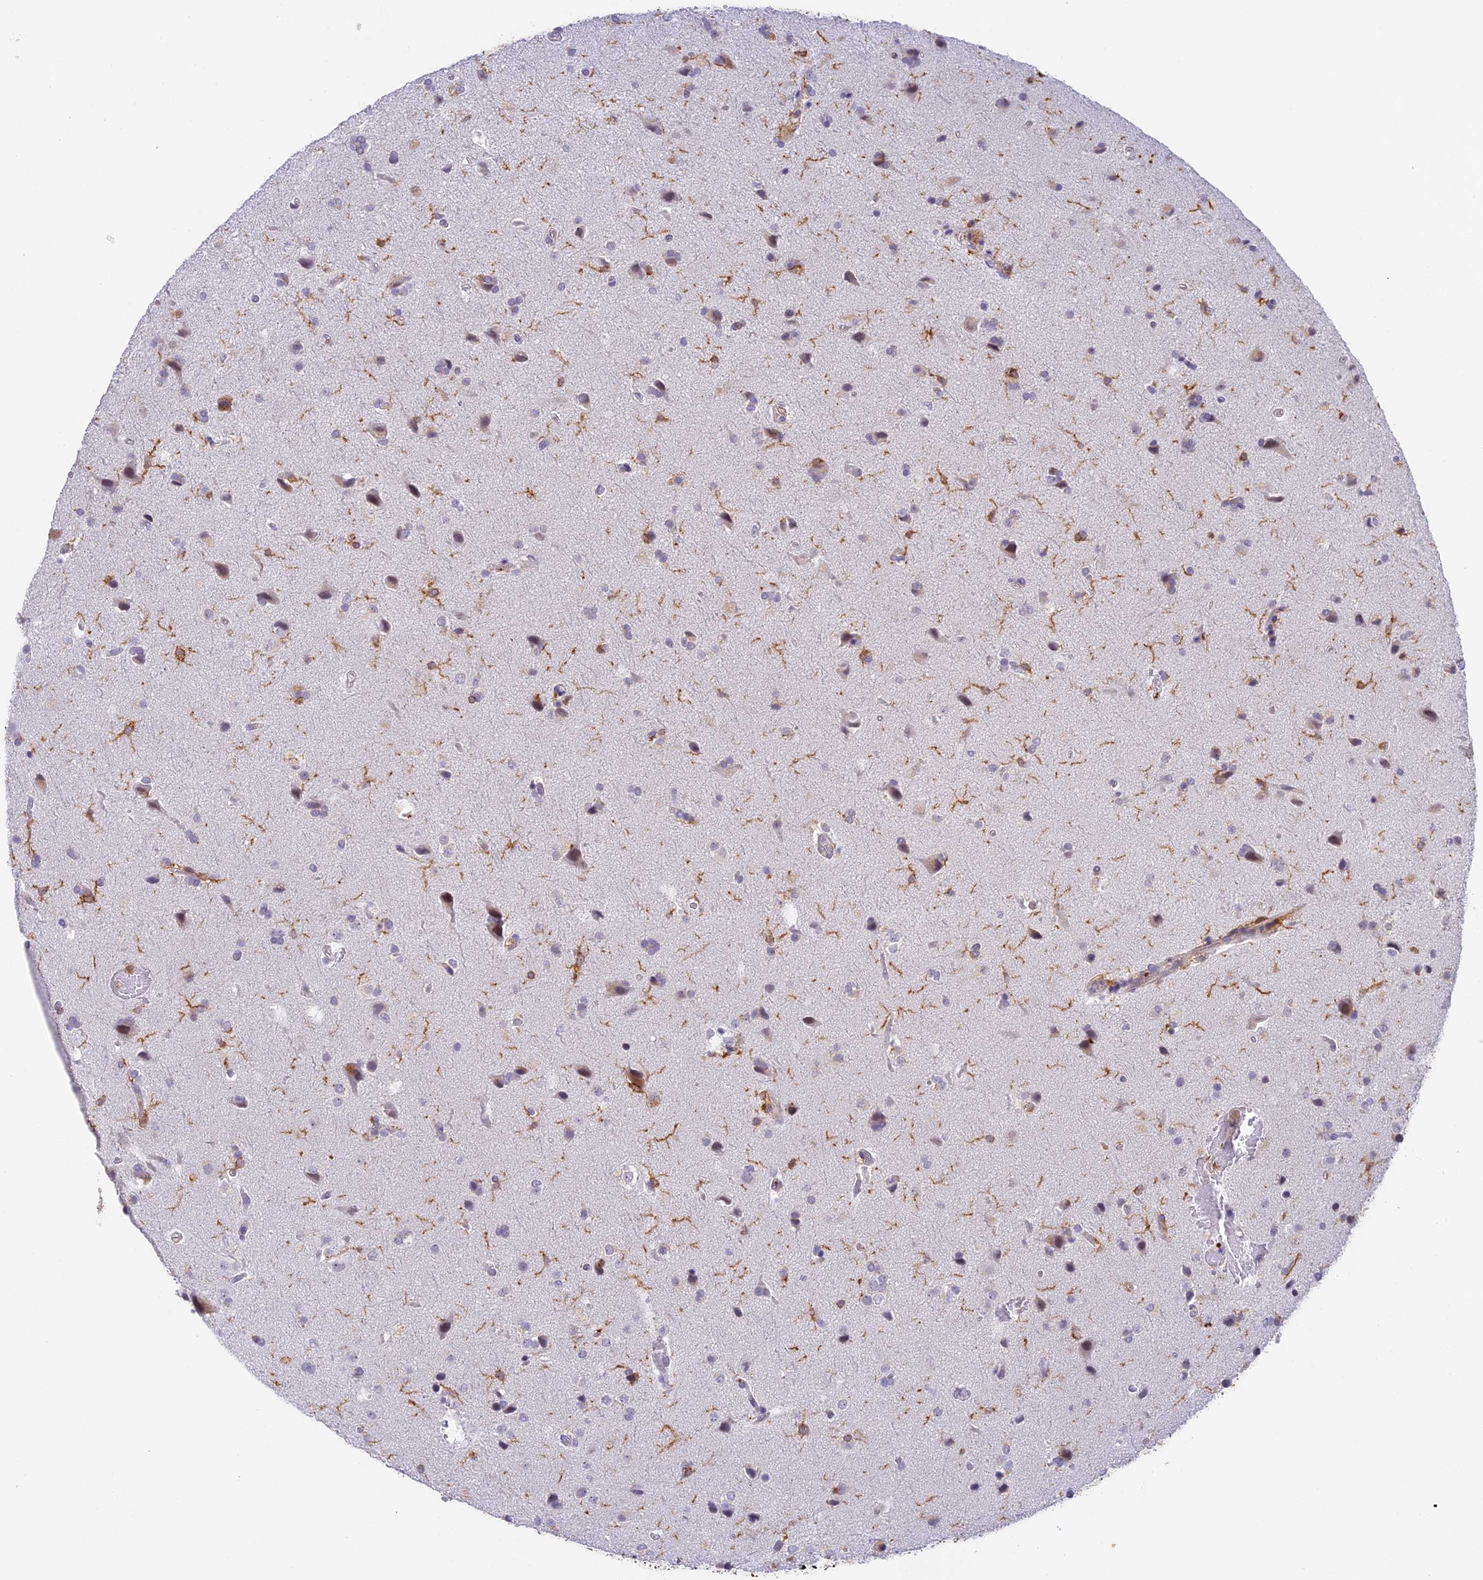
{"staining": {"intensity": "negative", "quantity": "none", "location": "none"}, "tissue": "glioma", "cell_type": "Tumor cells", "image_type": "cancer", "snomed": [{"axis": "morphology", "description": "Glioma, malignant, High grade"}, {"axis": "topography", "description": "Brain"}], "caption": "This is an immunohistochemistry image of human malignant glioma (high-grade). There is no staining in tumor cells.", "gene": "FYB1", "patient": {"sex": "male", "age": 72}}